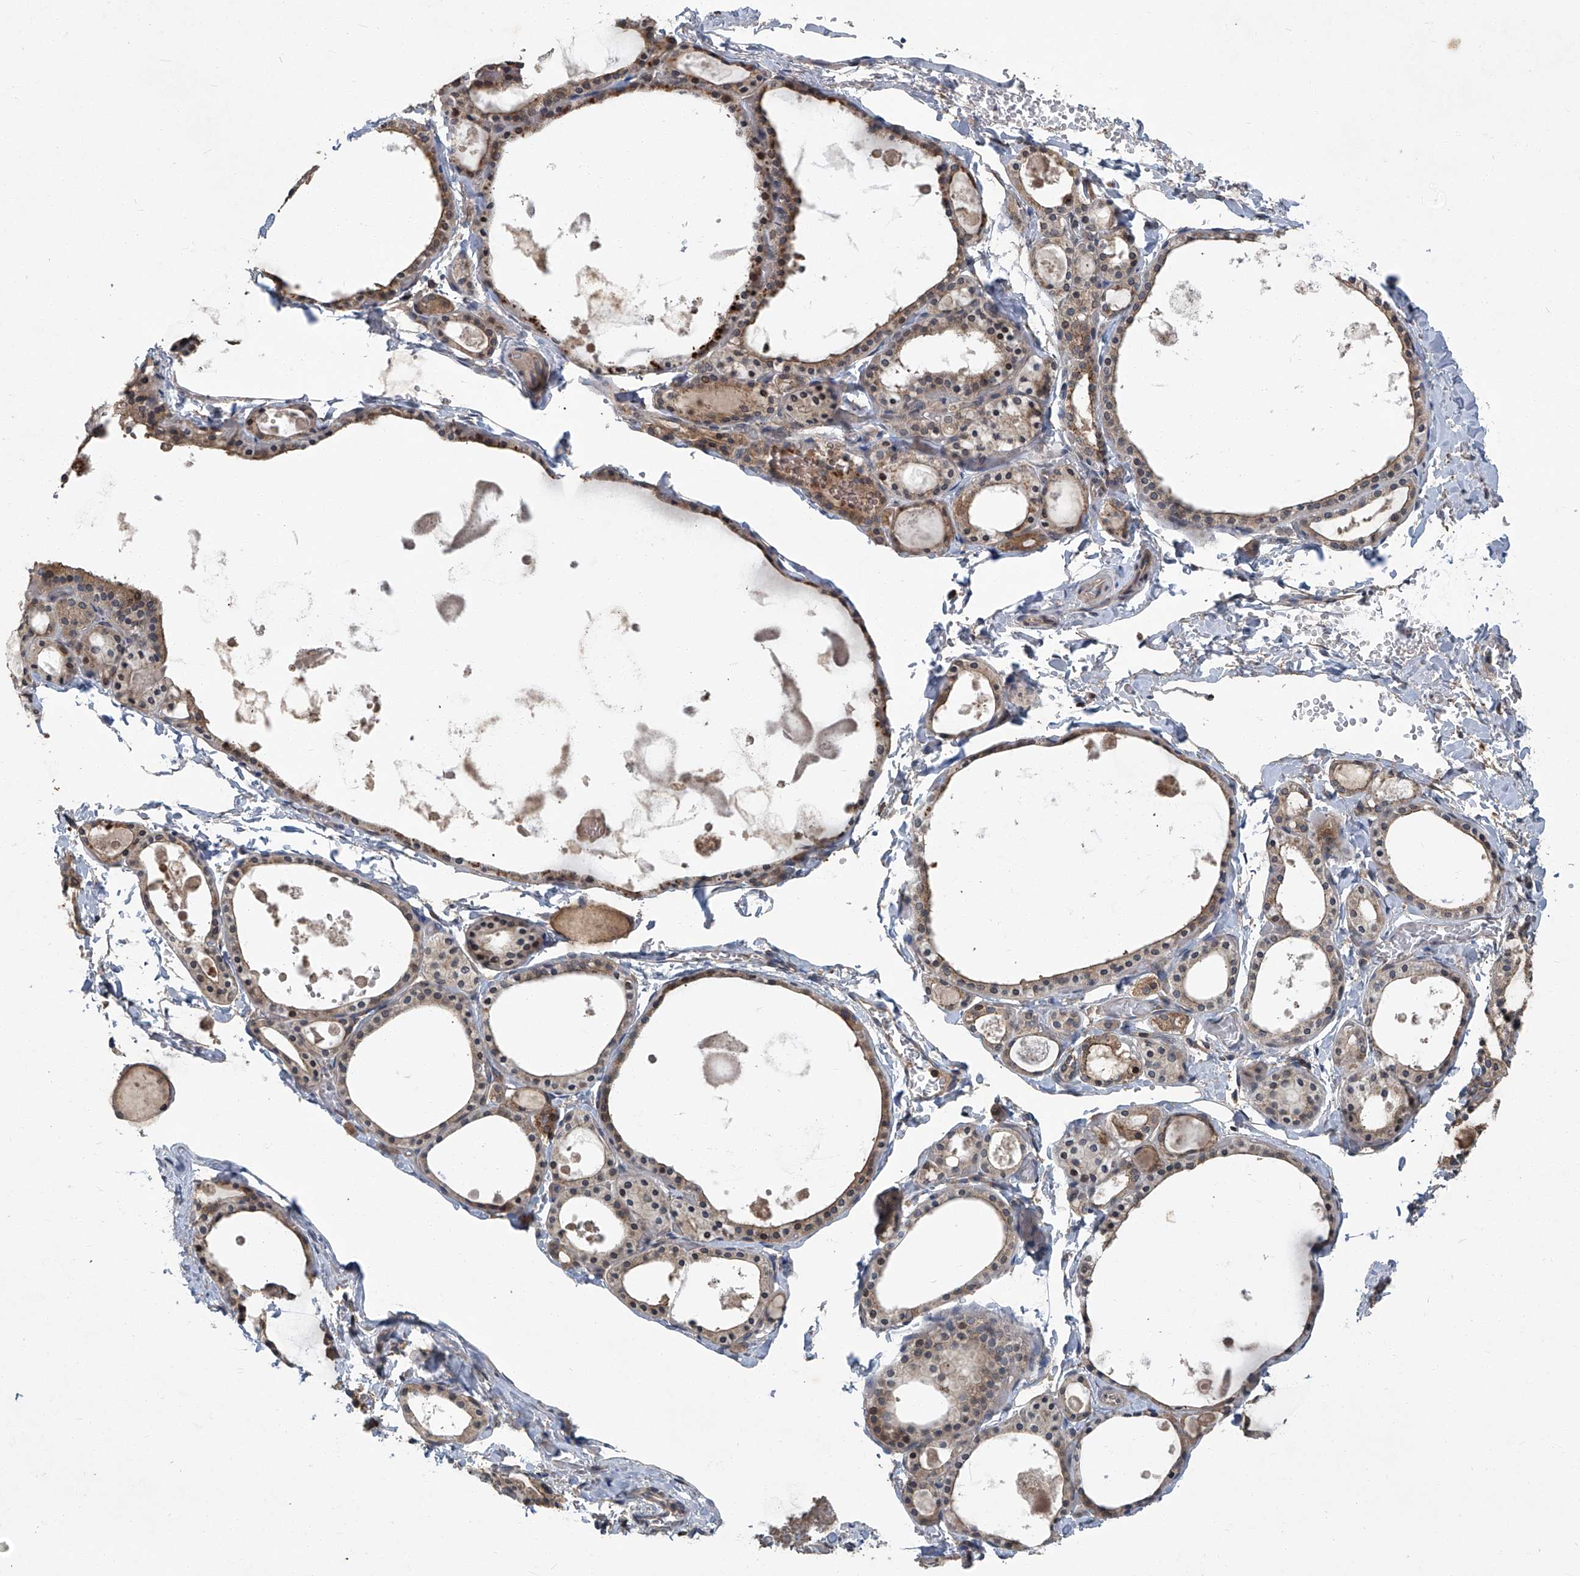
{"staining": {"intensity": "moderate", "quantity": ">75%", "location": "cytoplasmic/membranous"}, "tissue": "thyroid gland", "cell_type": "Glandular cells", "image_type": "normal", "snomed": [{"axis": "morphology", "description": "Normal tissue, NOS"}, {"axis": "topography", "description": "Thyroid gland"}], "caption": "Thyroid gland stained for a protein demonstrates moderate cytoplasmic/membranous positivity in glandular cells.", "gene": "ANKRD34A", "patient": {"sex": "male", "age": 56}}